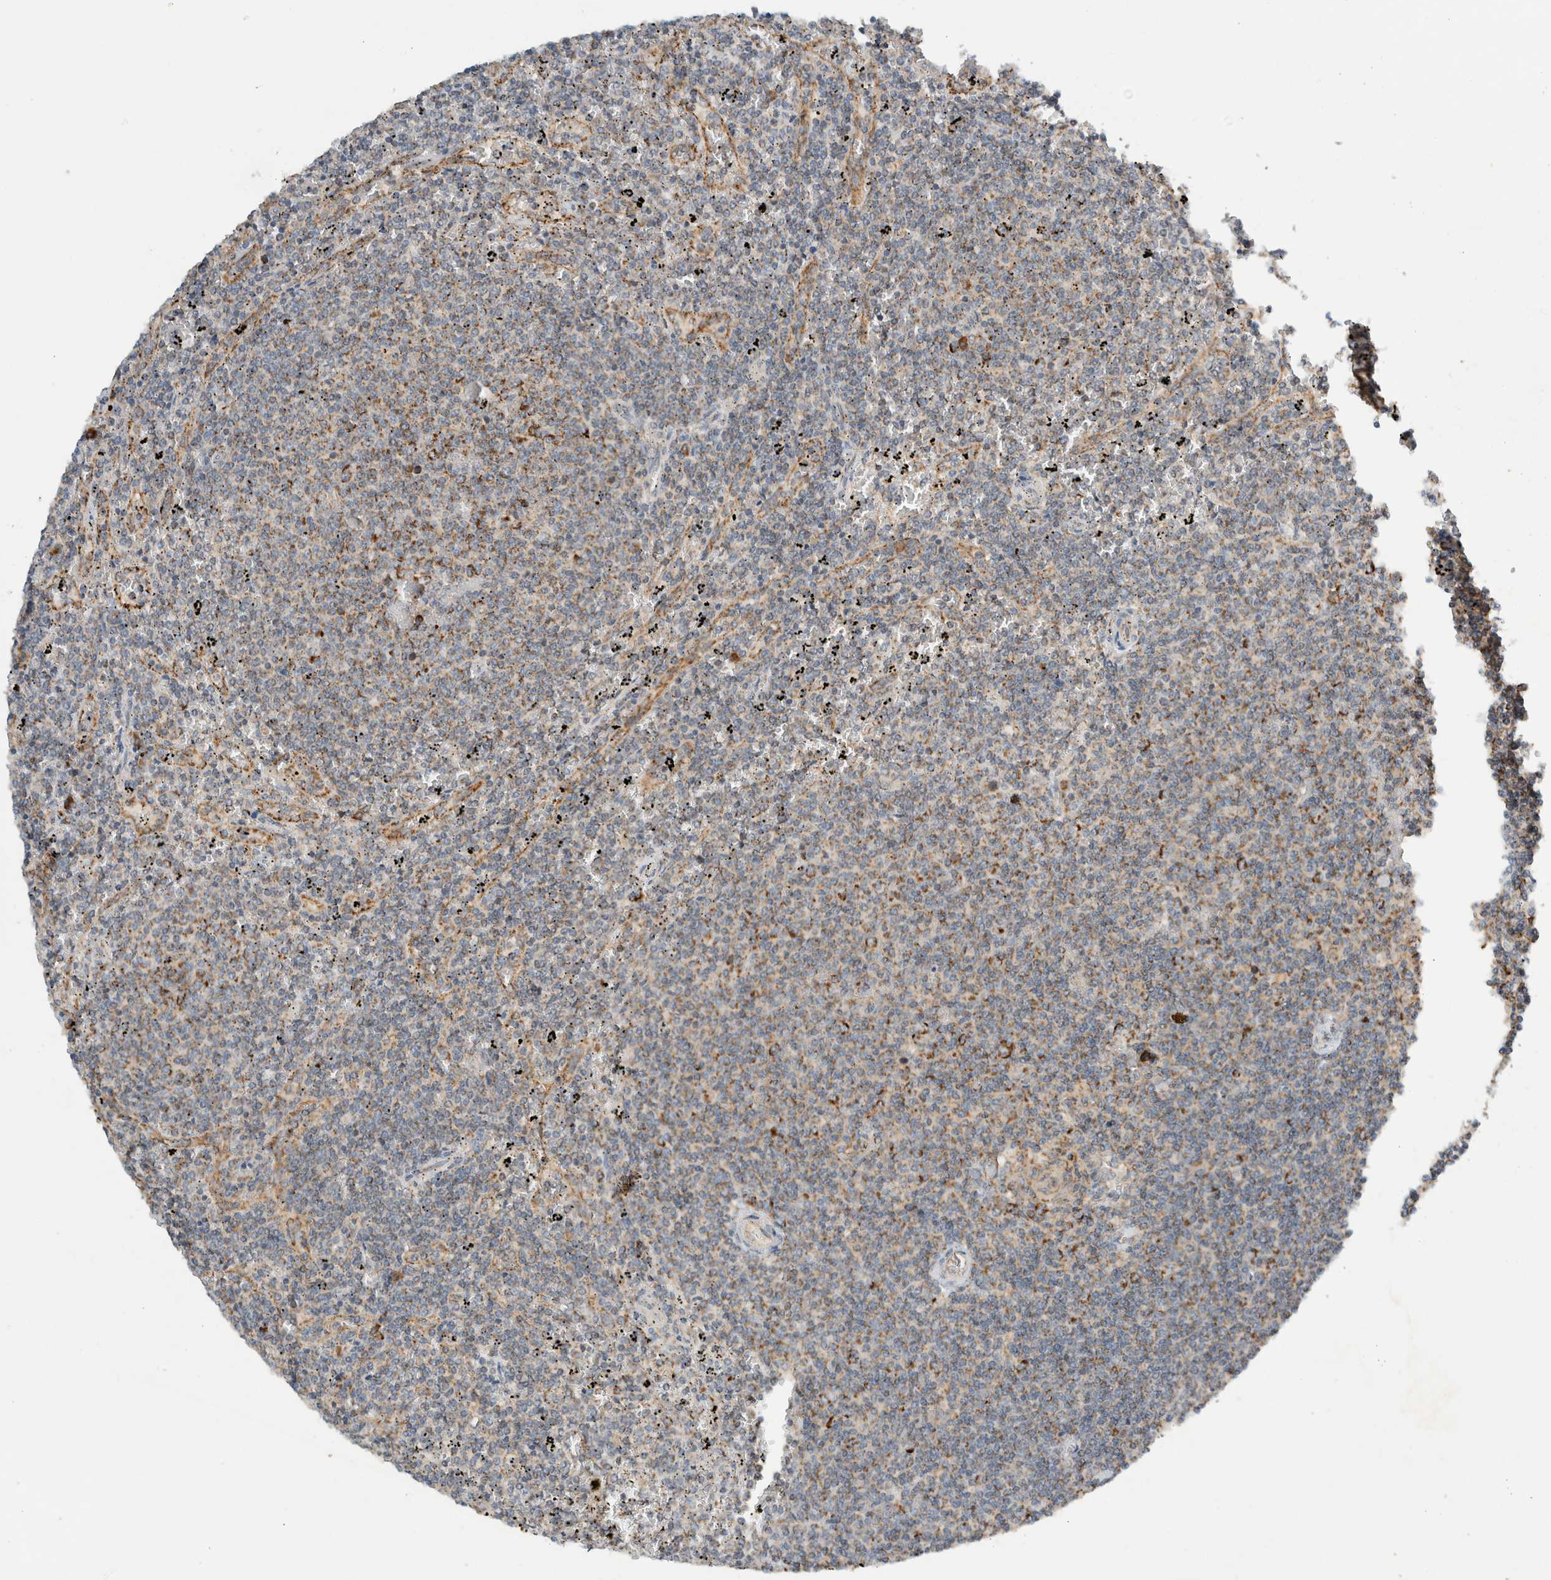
{"staining": {"intensity": "moderate", "quantity": "25%-75%", "location": "cytoplasmic/membranous"}, "tissue": "lymphoma", "cell_type": "Tumor cells", "image_type": "cancer", "snomed": [{"axis": "morphology", "description": "Malignant lymphoma, non-Hodgkin's type, Low grade"}, {"axis": "topography", "description": "Spleen"}], "caption": "A micrograph of malignant lymphoma, non-Hodgkin's type (low-grade) stained for a protein exhibits moderate cytoplasmic/membranous brown staining in tumor cells.", "gene": "AMPD1", "patient": {"sex": "female", "age": 50}}